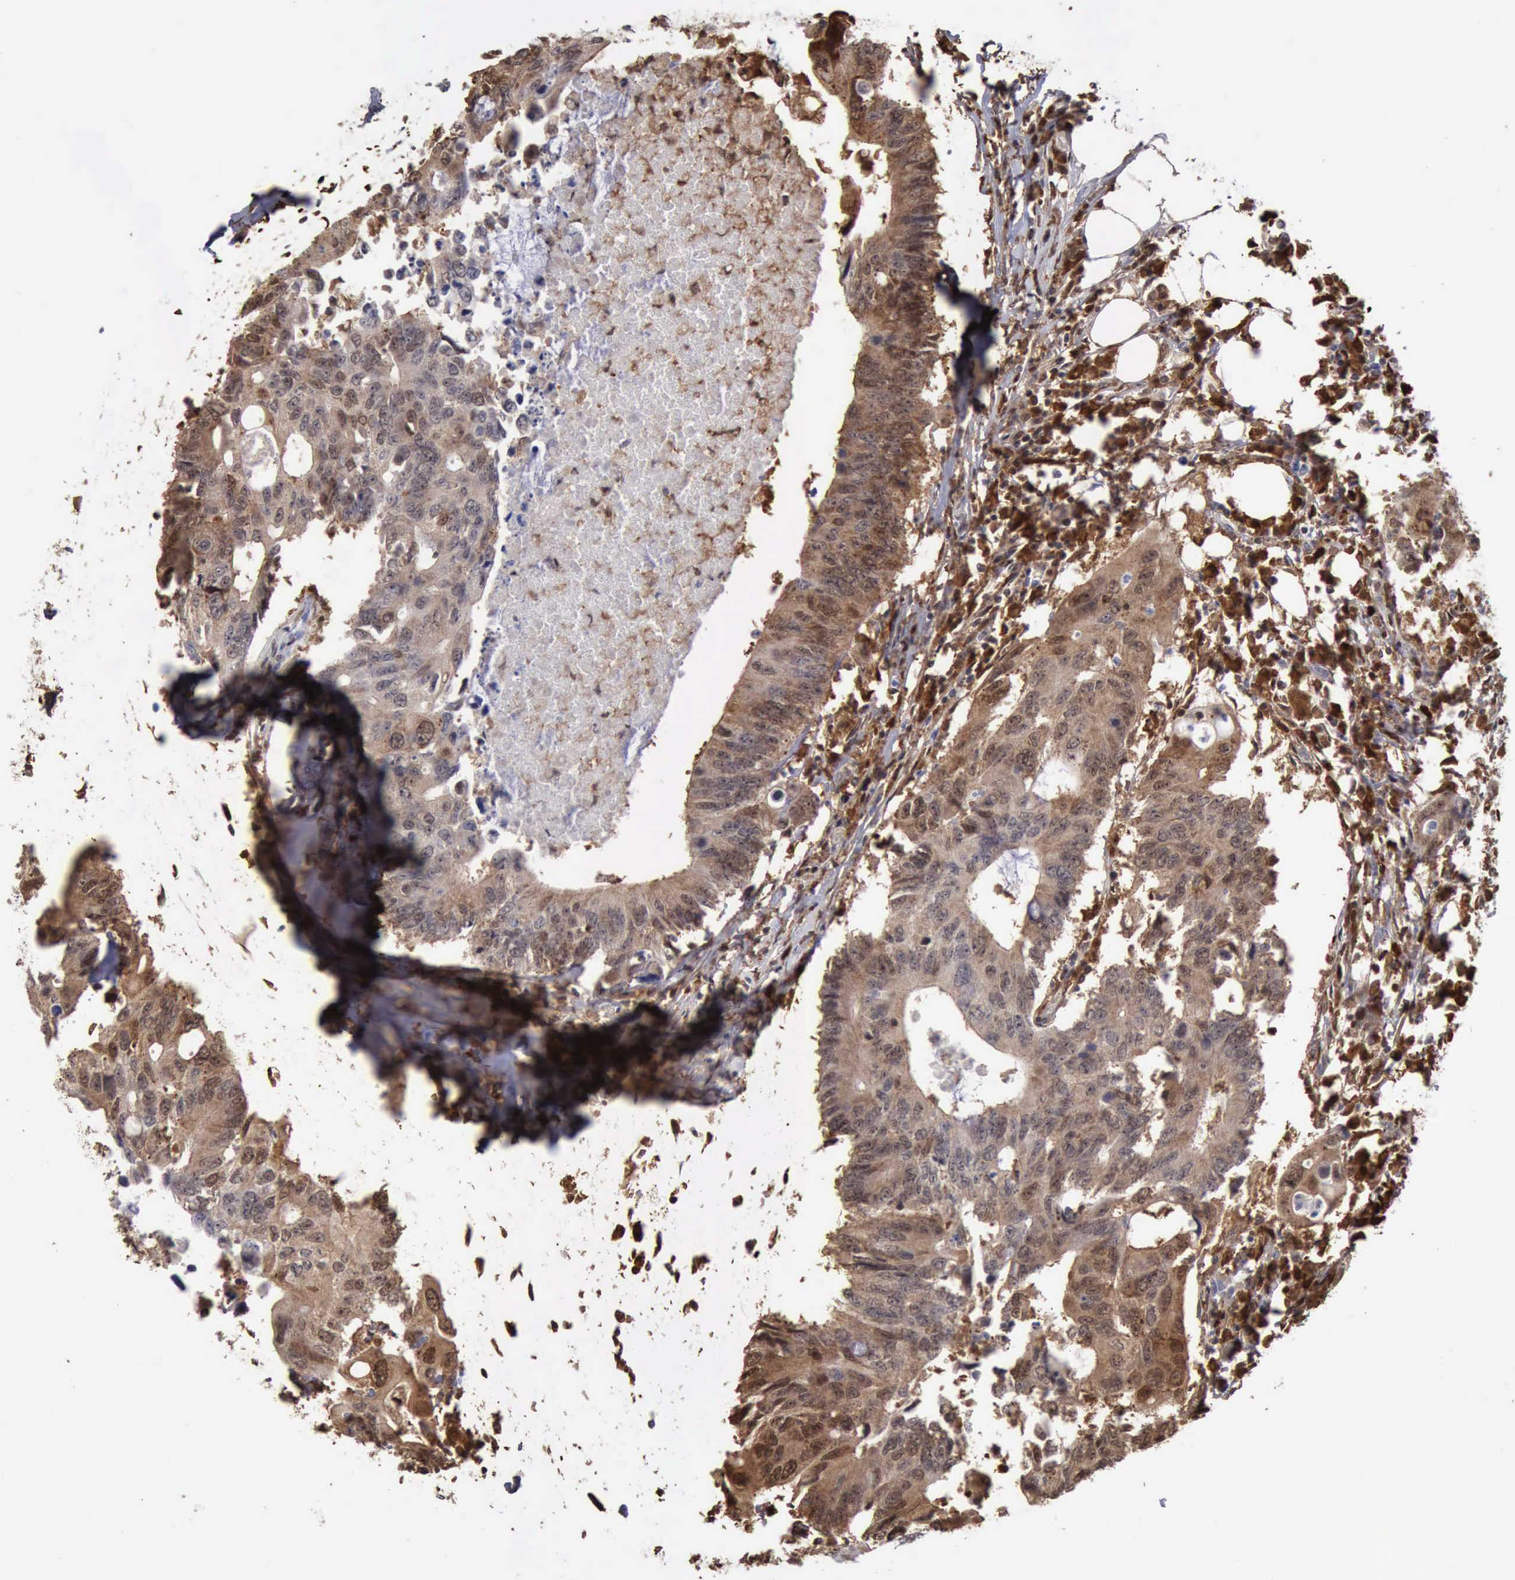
{"staining": {"intensity": "weak", "quantity": "25%-75%", "location": "cytoplasmic/membranous"}, "tissue": "colorectal cancer", "cell_type": "Tumor cells", "image_type": "cancer", "snomed": [{"axis": "morphology", "description": "Adenocarcinoma, NOS"}, {"axis": "topography", "description": "Colon"}], "caption": "Weak cytoplasmic/membranous positivity is present in approximately 25%-75% of tumor cells in adenocarcinoma (colorectal).", "gene": "STAT1", "patient": {"sex": "male", "age": 71}}